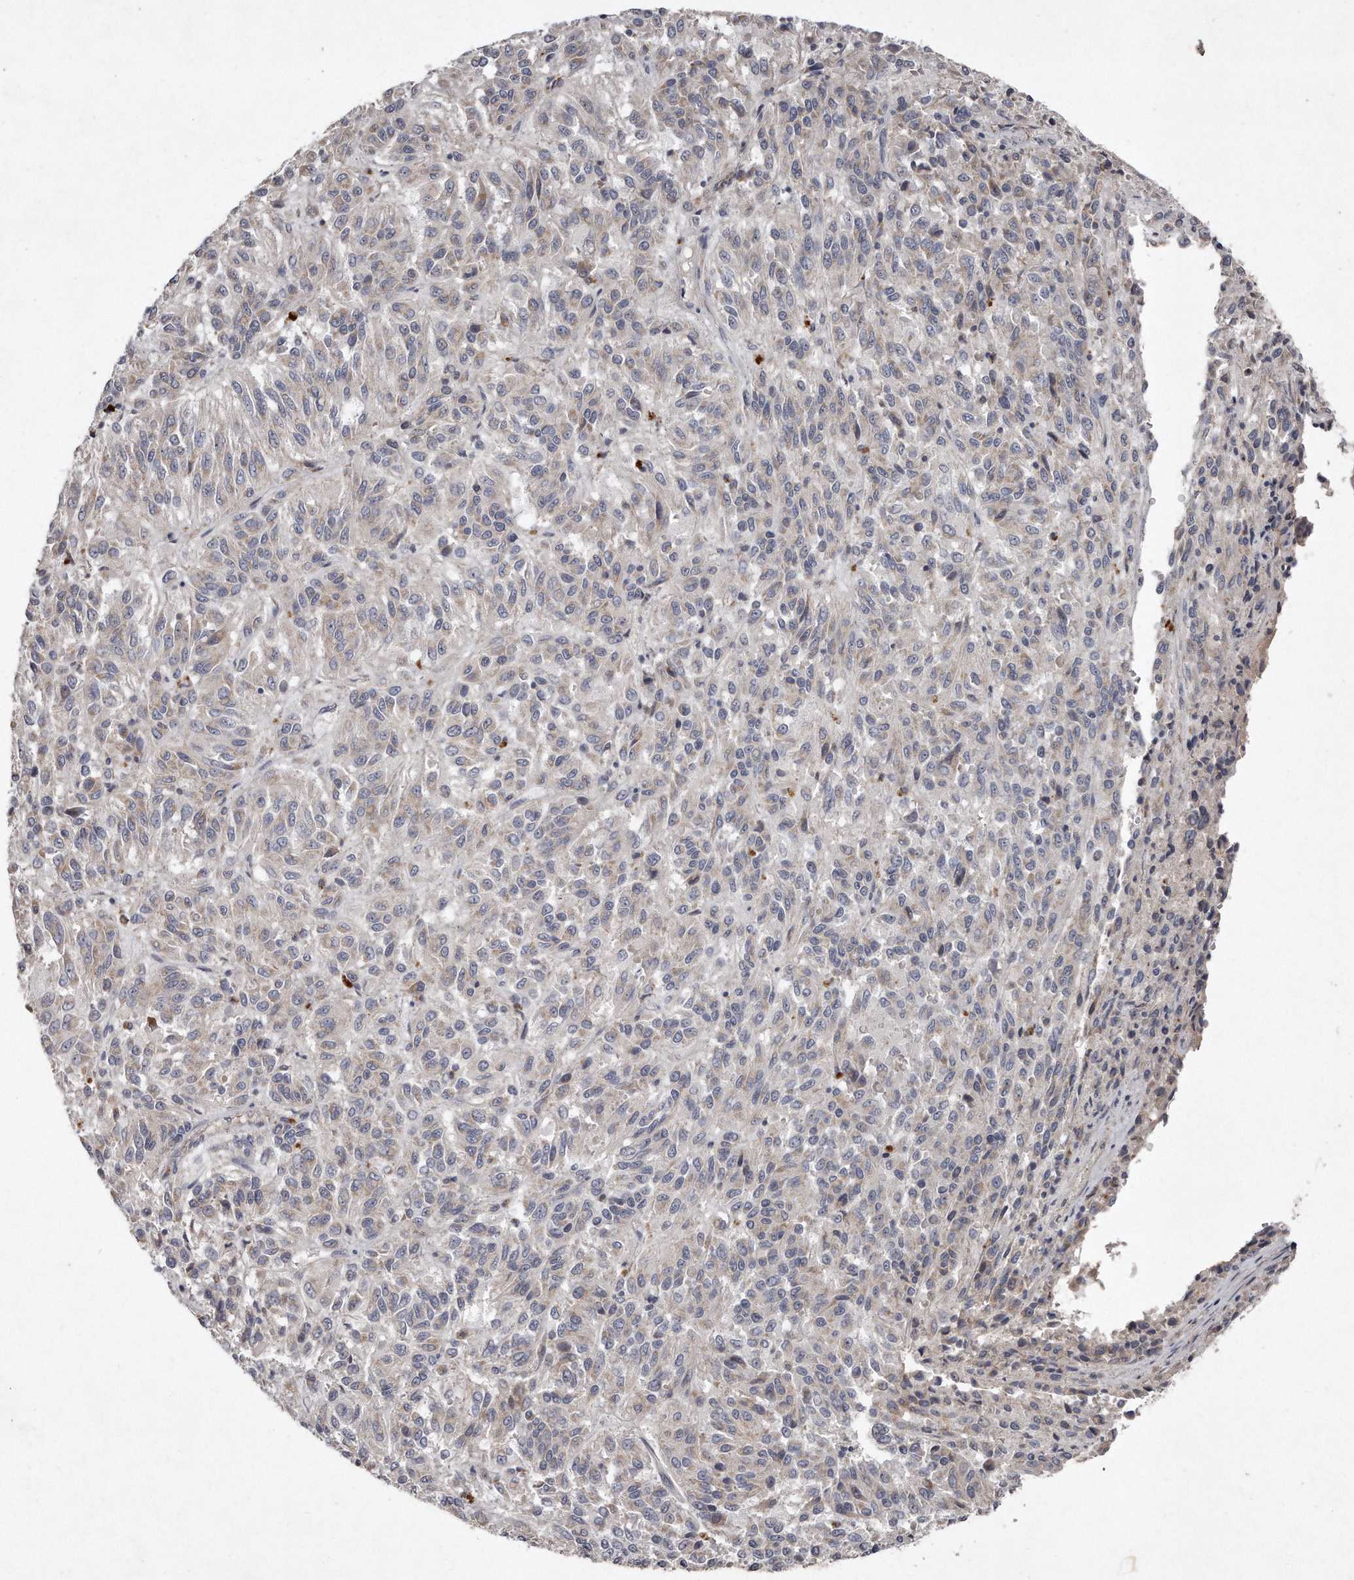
{"staining": {"intensity": "weak", "quantity": "<25%", "location": "cytoplasmic/membranous"}, "tissue": "melanoma", "cell_type": "Tumor cells", "image_type": "cancer", "snomed": [{"axis": "morphology", "description": "Malignant melanoma, Metastatic site"}, {"axis": "topography", "description": "Lung"}], "caption": "This is an IHC photomicrograph of human melanoma. There is no positivity in tumor cells.", "gene": "TECR", "patient": {"sex": "male", "age": 64}}